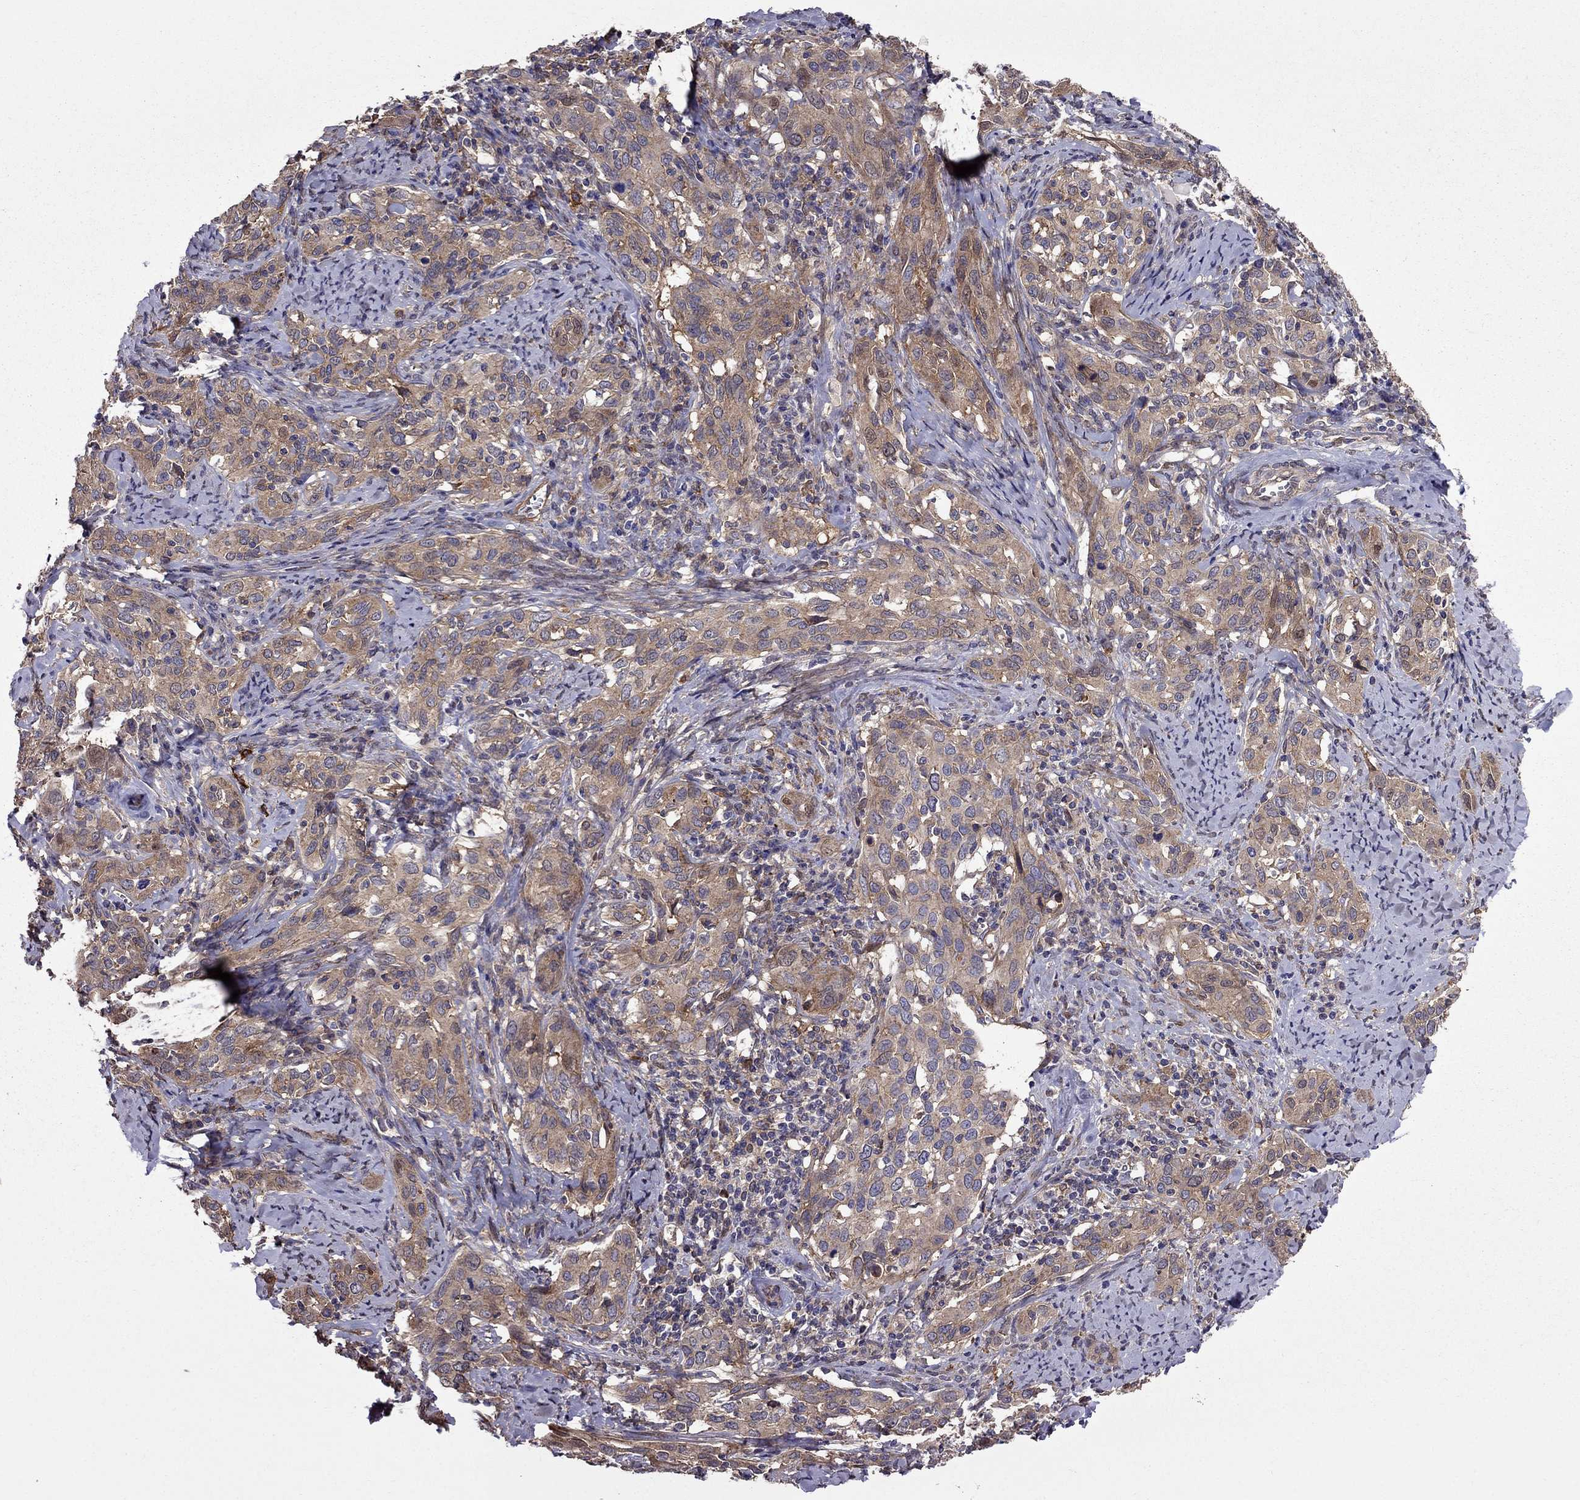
{"staining": {"intensity": "moderate", "quantity": ">75%", "location": "cytoplasmic/membranous"}, "tissue": "cervical cancer", "cell_type": "Tumor cells", "image_type": "cancer", "snomed": [{"axis": "morphology", "description": "Squamous cell carcinoma, NOS"}, {"axis": "topography", "description": "Cervix"}], "caption": "Immunohistochemical staining of cervical squamous cell carcinoma reveals moderate cytoplasmic/membranous protein staining in approximately >75% of tumor cells.", "gene": "ITGB1", "patient": {"sex": "female", "age": 51}}